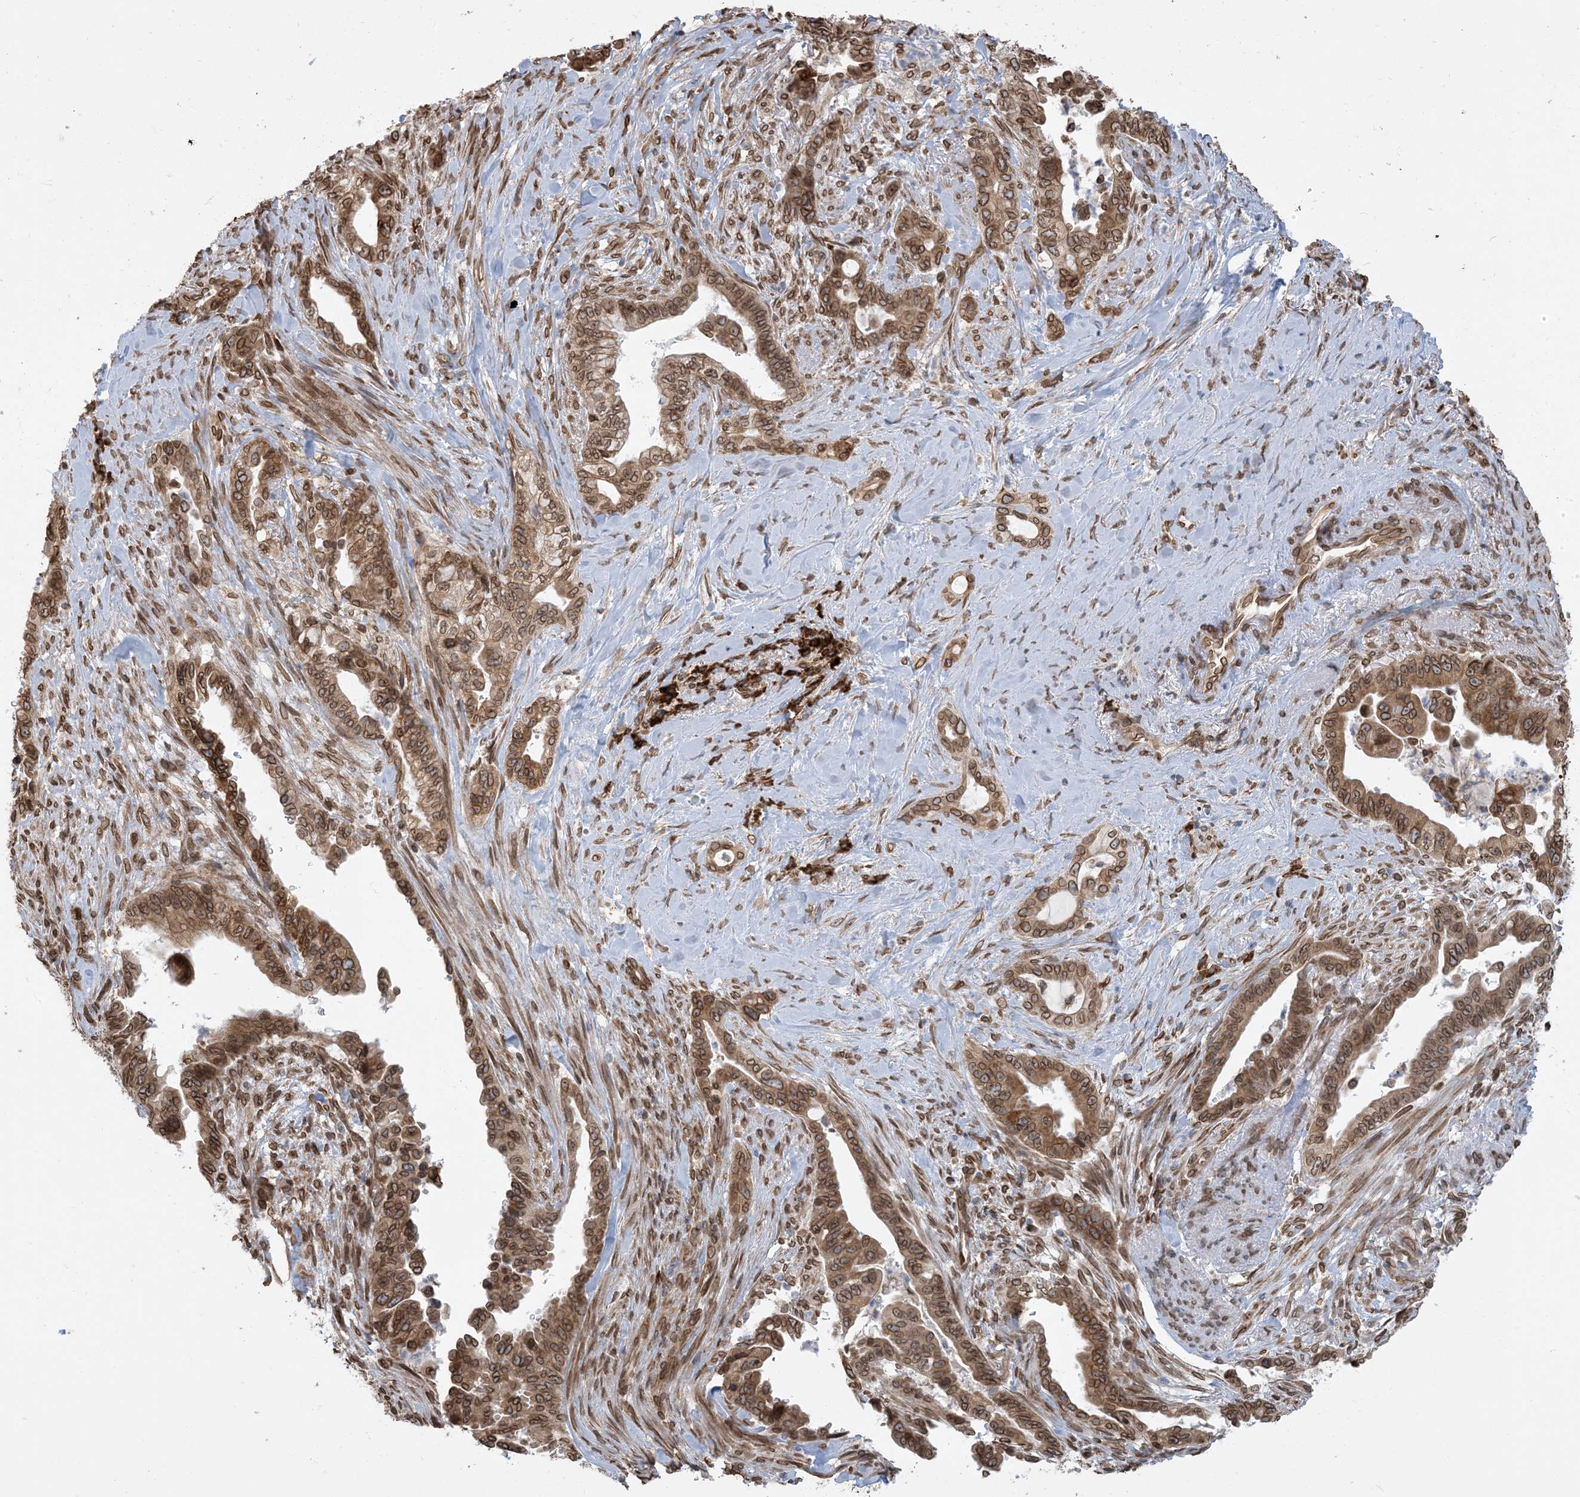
{"staining": {"intensity": "moderate", "quantity": ">75%", "location": "cytoplasmic/membranous,nuclear"}, "tissue": "pancreatic cancer", "cell_type": "Tumor cells", "image_type": "cancer", "snomed": [{"axis": "morphology", "description": "Adenocarcinoma, NOS"}, {"axis": "topography", "description": "Pancreas"}], "caption": "DAB immunohistochemical staining of adenocarcinoma (pancreatic) exhibits moderate cytoplasmic/membranous and nuclear protein expression in approximately >75% of tumor cells.", "gene": "WWP1", "patient": {"sex": "male", "age": 70}}